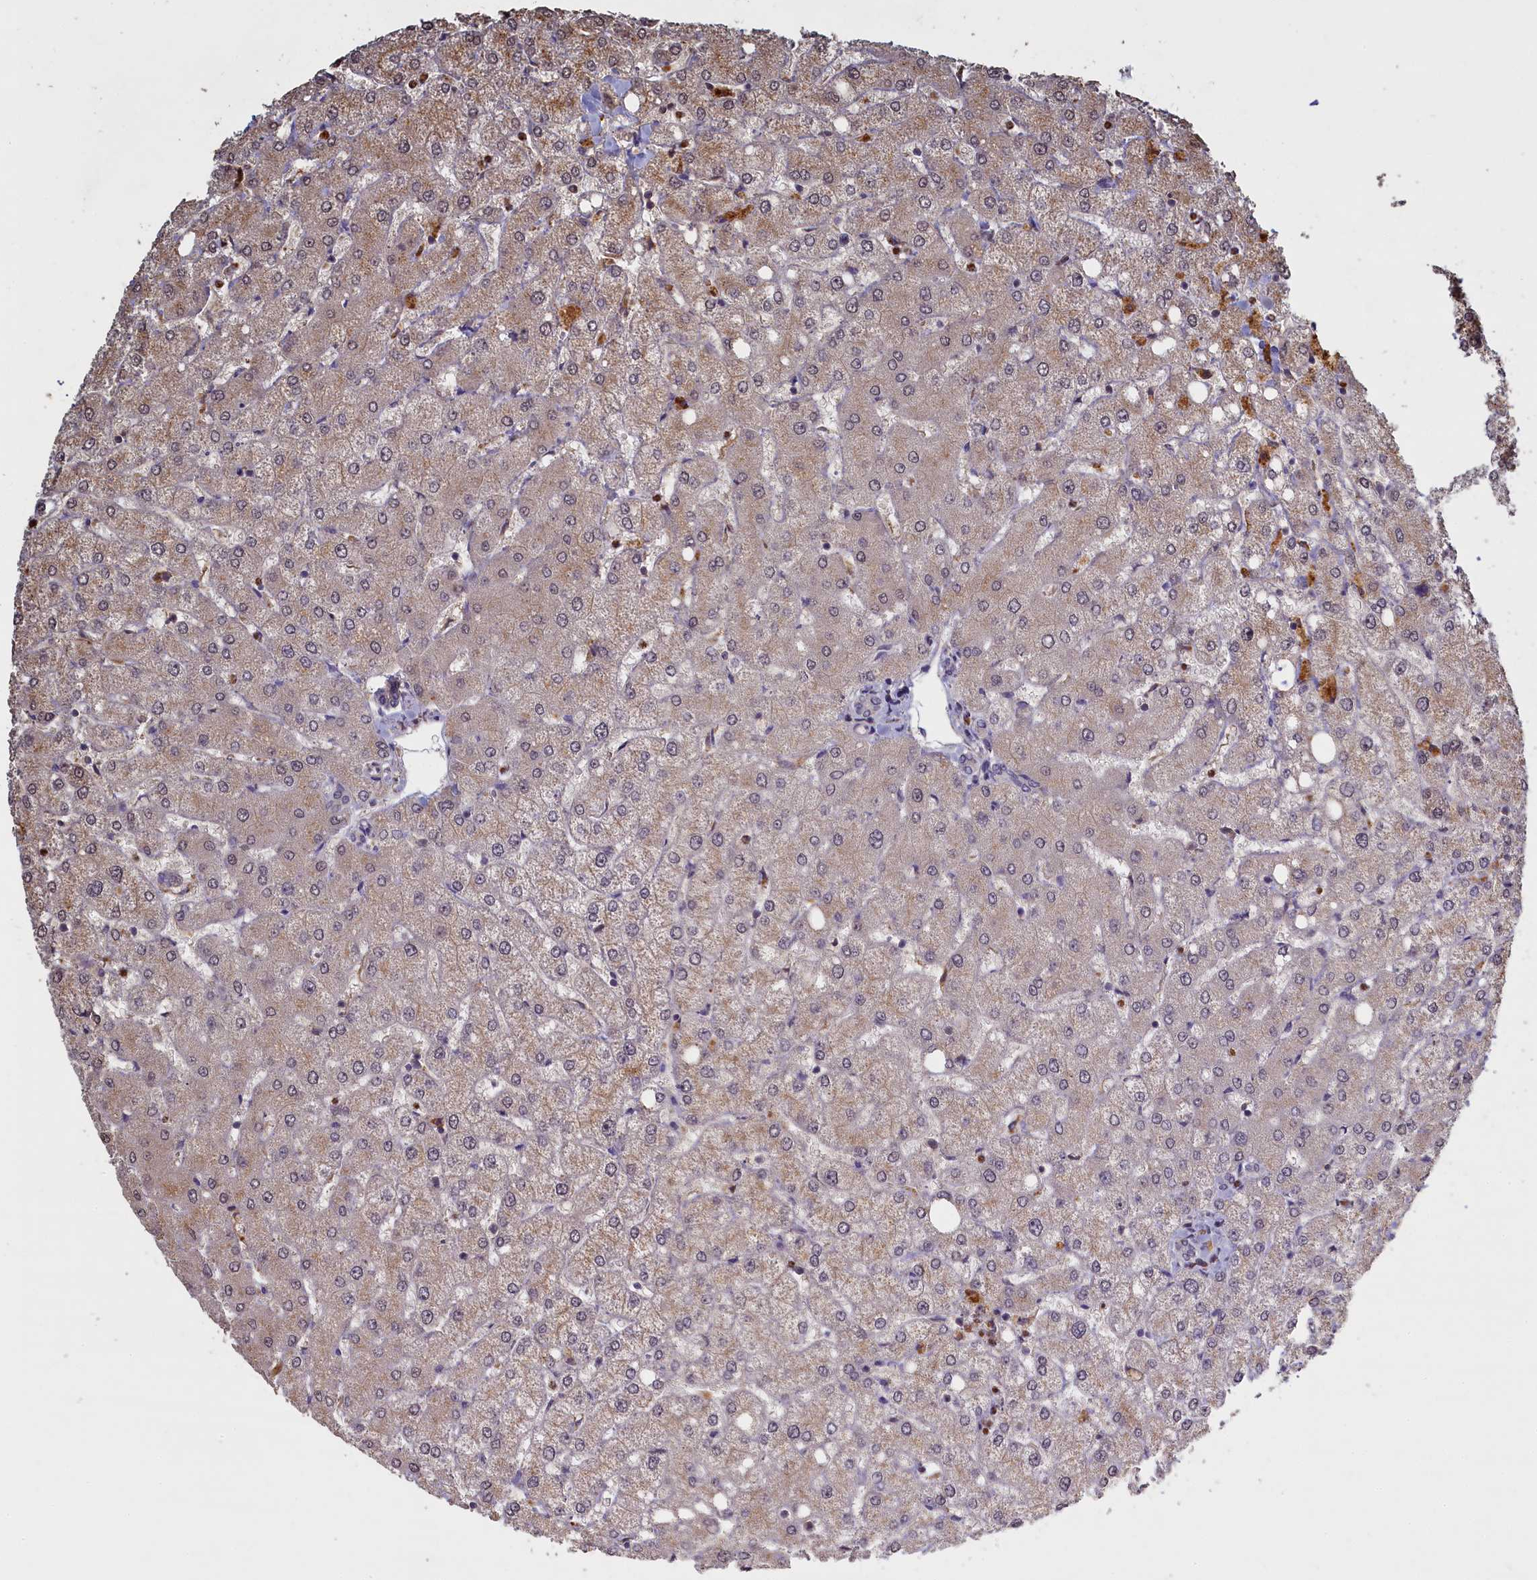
{"staining": {"intensity": "weak", "quantity": "25%-75%", "location": "cytoplasmic/membranous"}, "tissue": "liver", "cell_type": "Cholangiocytes", "image_type": "normal", "snomed": [{"axis": "morphology", "description": "Normal tissue, NOS"}, {"axis": "topography", "description": "Liver"}], "caption": "This micrograph demonstrates IHC staining of normal liver, with low weak cytoplasmic/membranous staining in approximately 25%-75% of cholangiocytes.", "gene": "UCHL3", "patient": {"sex": "female", "age": 54}}